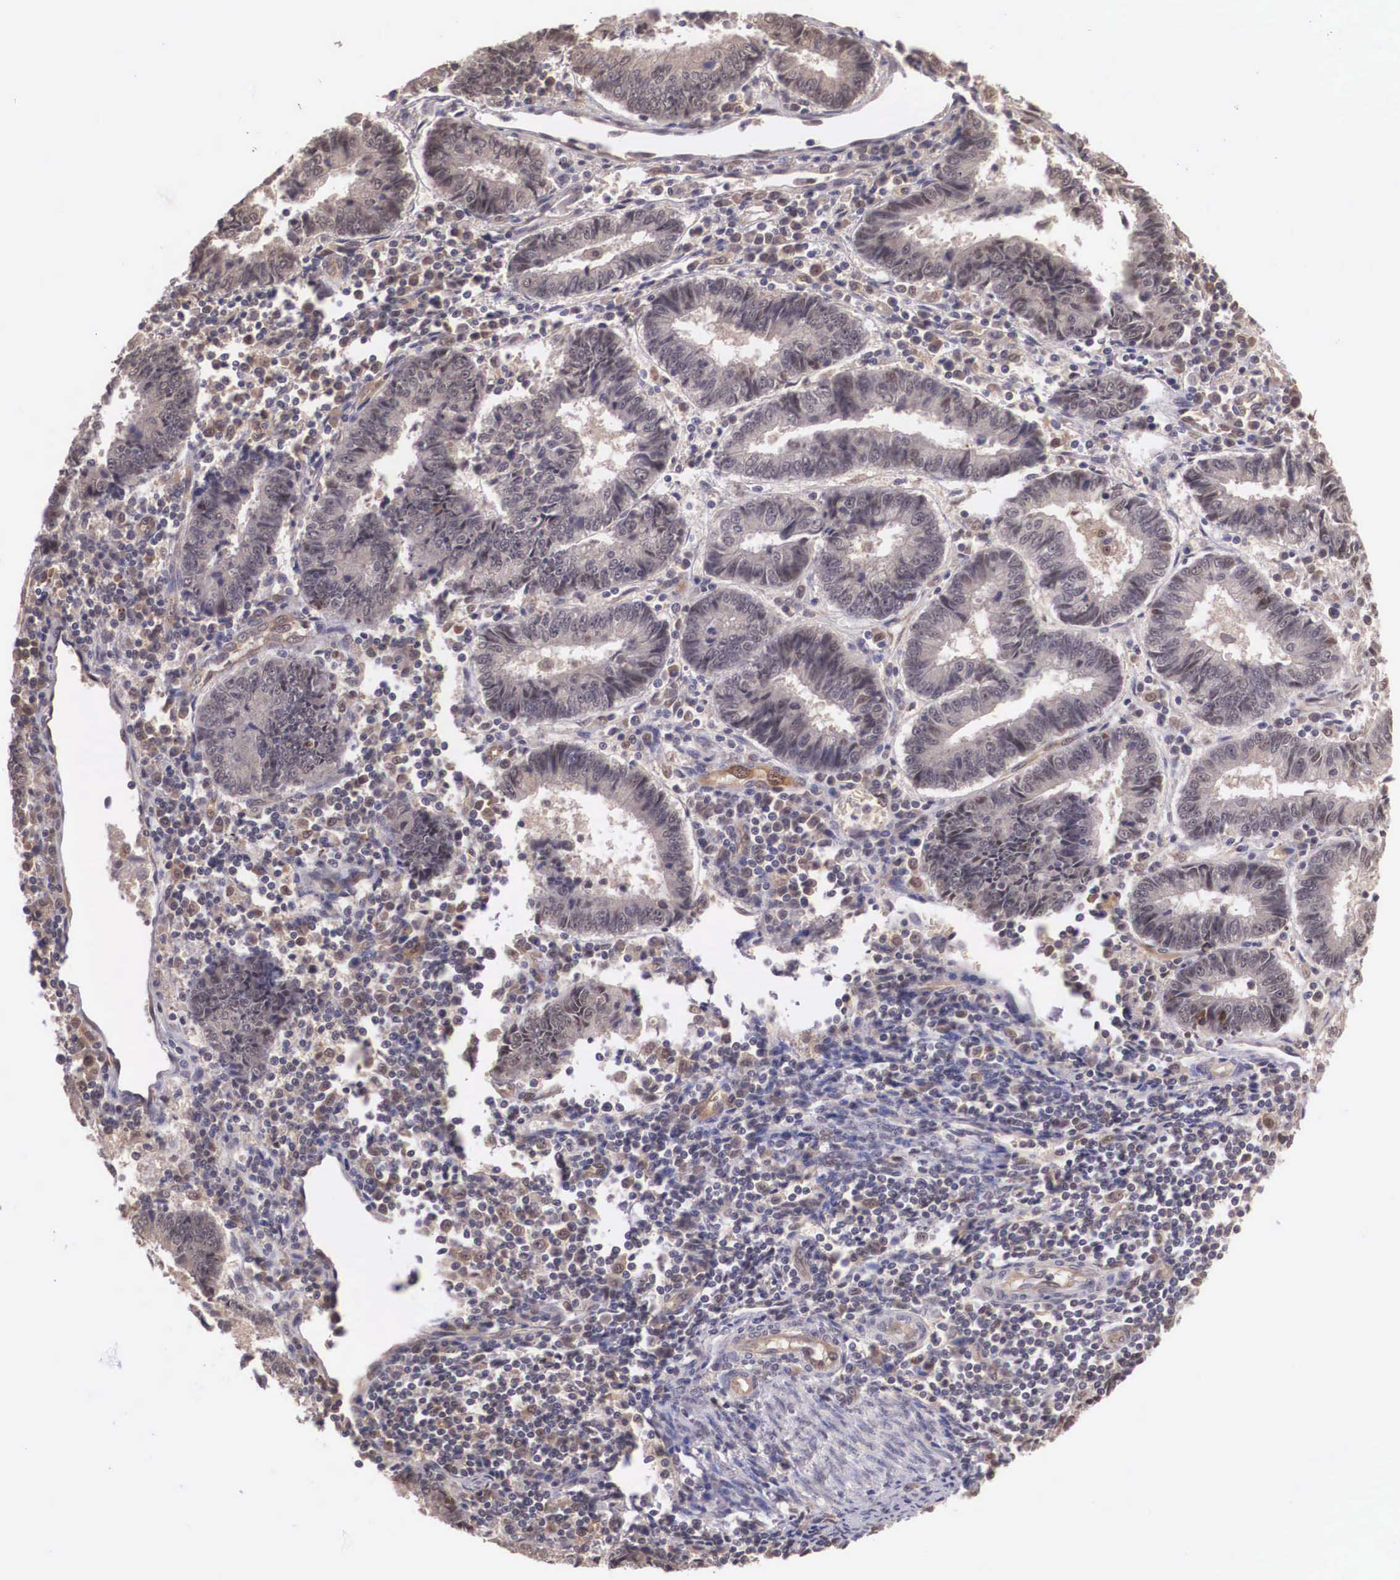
{"staining": {"intensity": "weak", "quantity": "25%-75%", "location": "cytoplasmic/membranous"}, "tissue": "endometrial cancer", "cell_type": "Tumor cells", "image_type": "cancer", "snomed": [{"axis": "morphology", "description": "Adenocarcinoma, NOS"}, {"axis": "topography", "description": "Endometrium"}], "caption": "Endometrial cancer (adenocarcinoma) tissue displays weak cytoplasmic/membranous staining in about 25%-75% of tumor cells", "gene": "VASH1", "patient": {"sex": "female", "age": 75}}